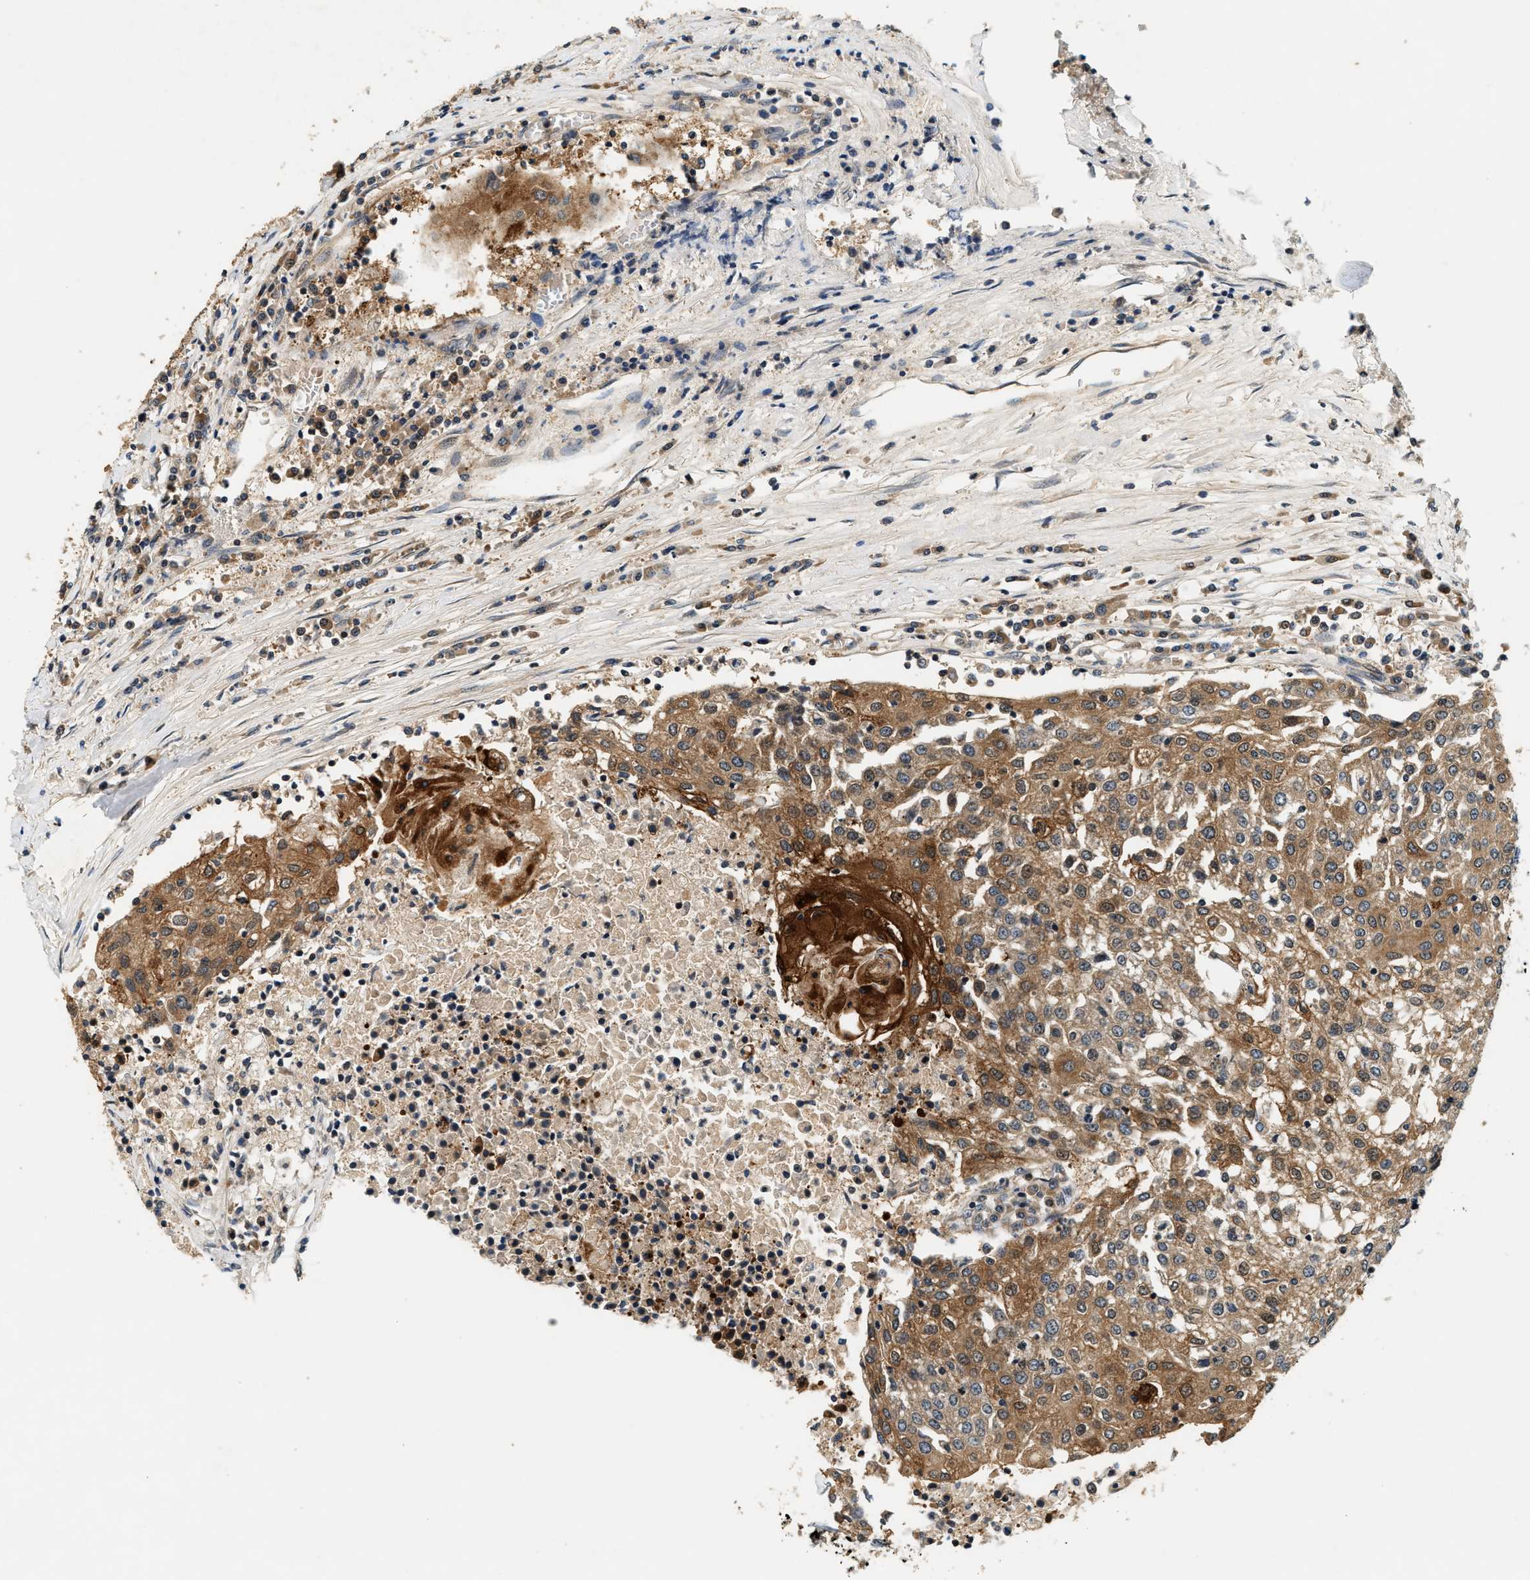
{"staining": {"intensity": "moderate", "quantity": ">75%", "location": "cytoplasmic/membranous"}, "tissue": "urothelial cancer", "cell_type": "Tumor cells", "image_type": "cancer", "snomed": [{"axis": "morphology", "description": "Urothelial carcinoma, High grade"}, {"axis": "topography", "description": "Urinary bladder"}], "caption": "Protein analysis of urothelial cancer tissue displays moderate cytoplasmic/membranous staining in about >75% of tumor cells.", "gene": "SAMD9", "patient": {"sex": "female", "age": 85}}